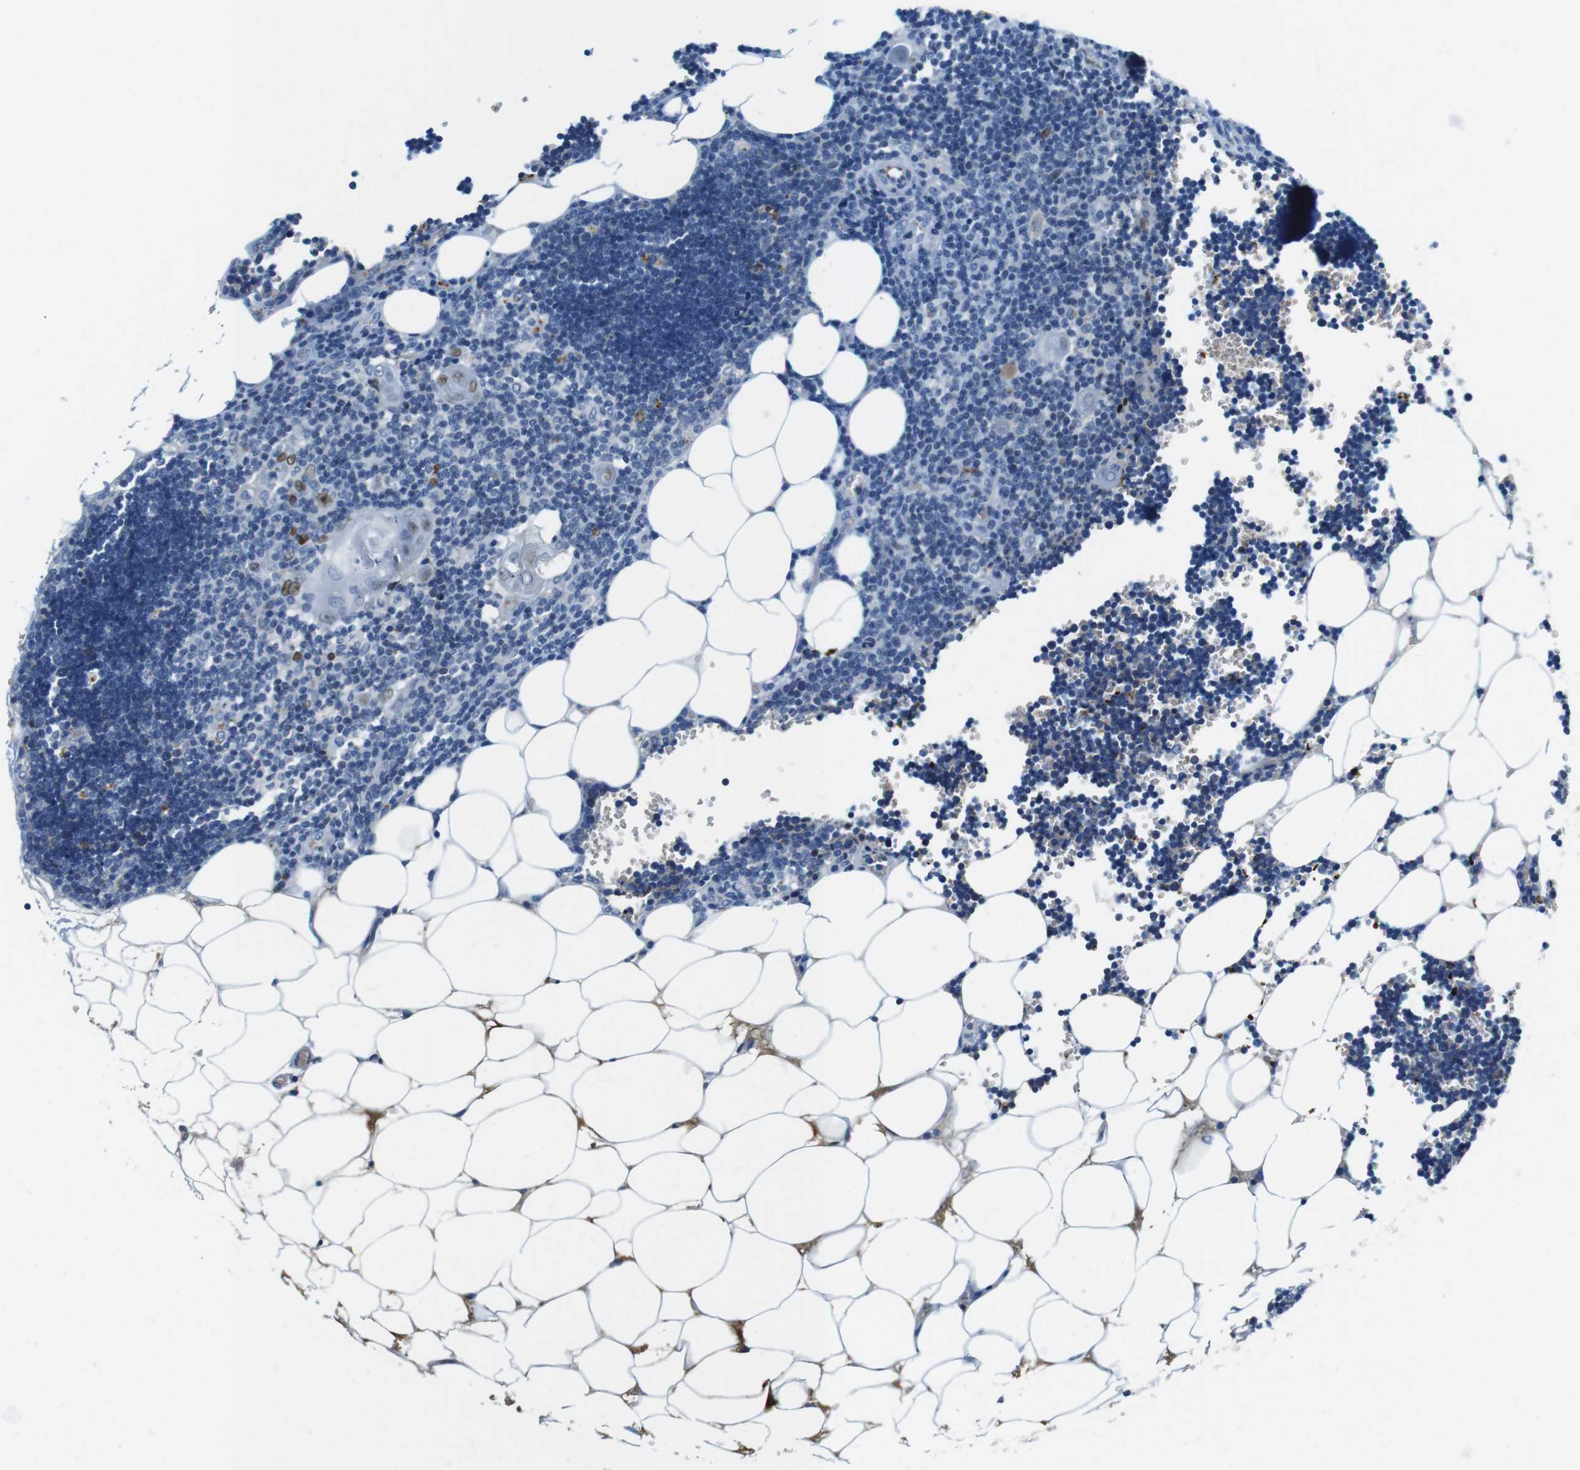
{"staining": {"intensity": "negative", "quantity": "none", "location": "none"}, "tissue": "lymph node", "cell_type": "Germinal center cells", "image_type": "normal", "snomed": [{"axis": "morphology", "description": "Normal tissue, NOS"}, {"axis": "topography", "description": "Lymph node"}], "caption": "IHC photomicrograph of normal human lymph node stained for a protein (brown), which displays no expression in germinal center cells.", "gene": "TFAP2C", "patient": {"sex": "male", "age": 33}}